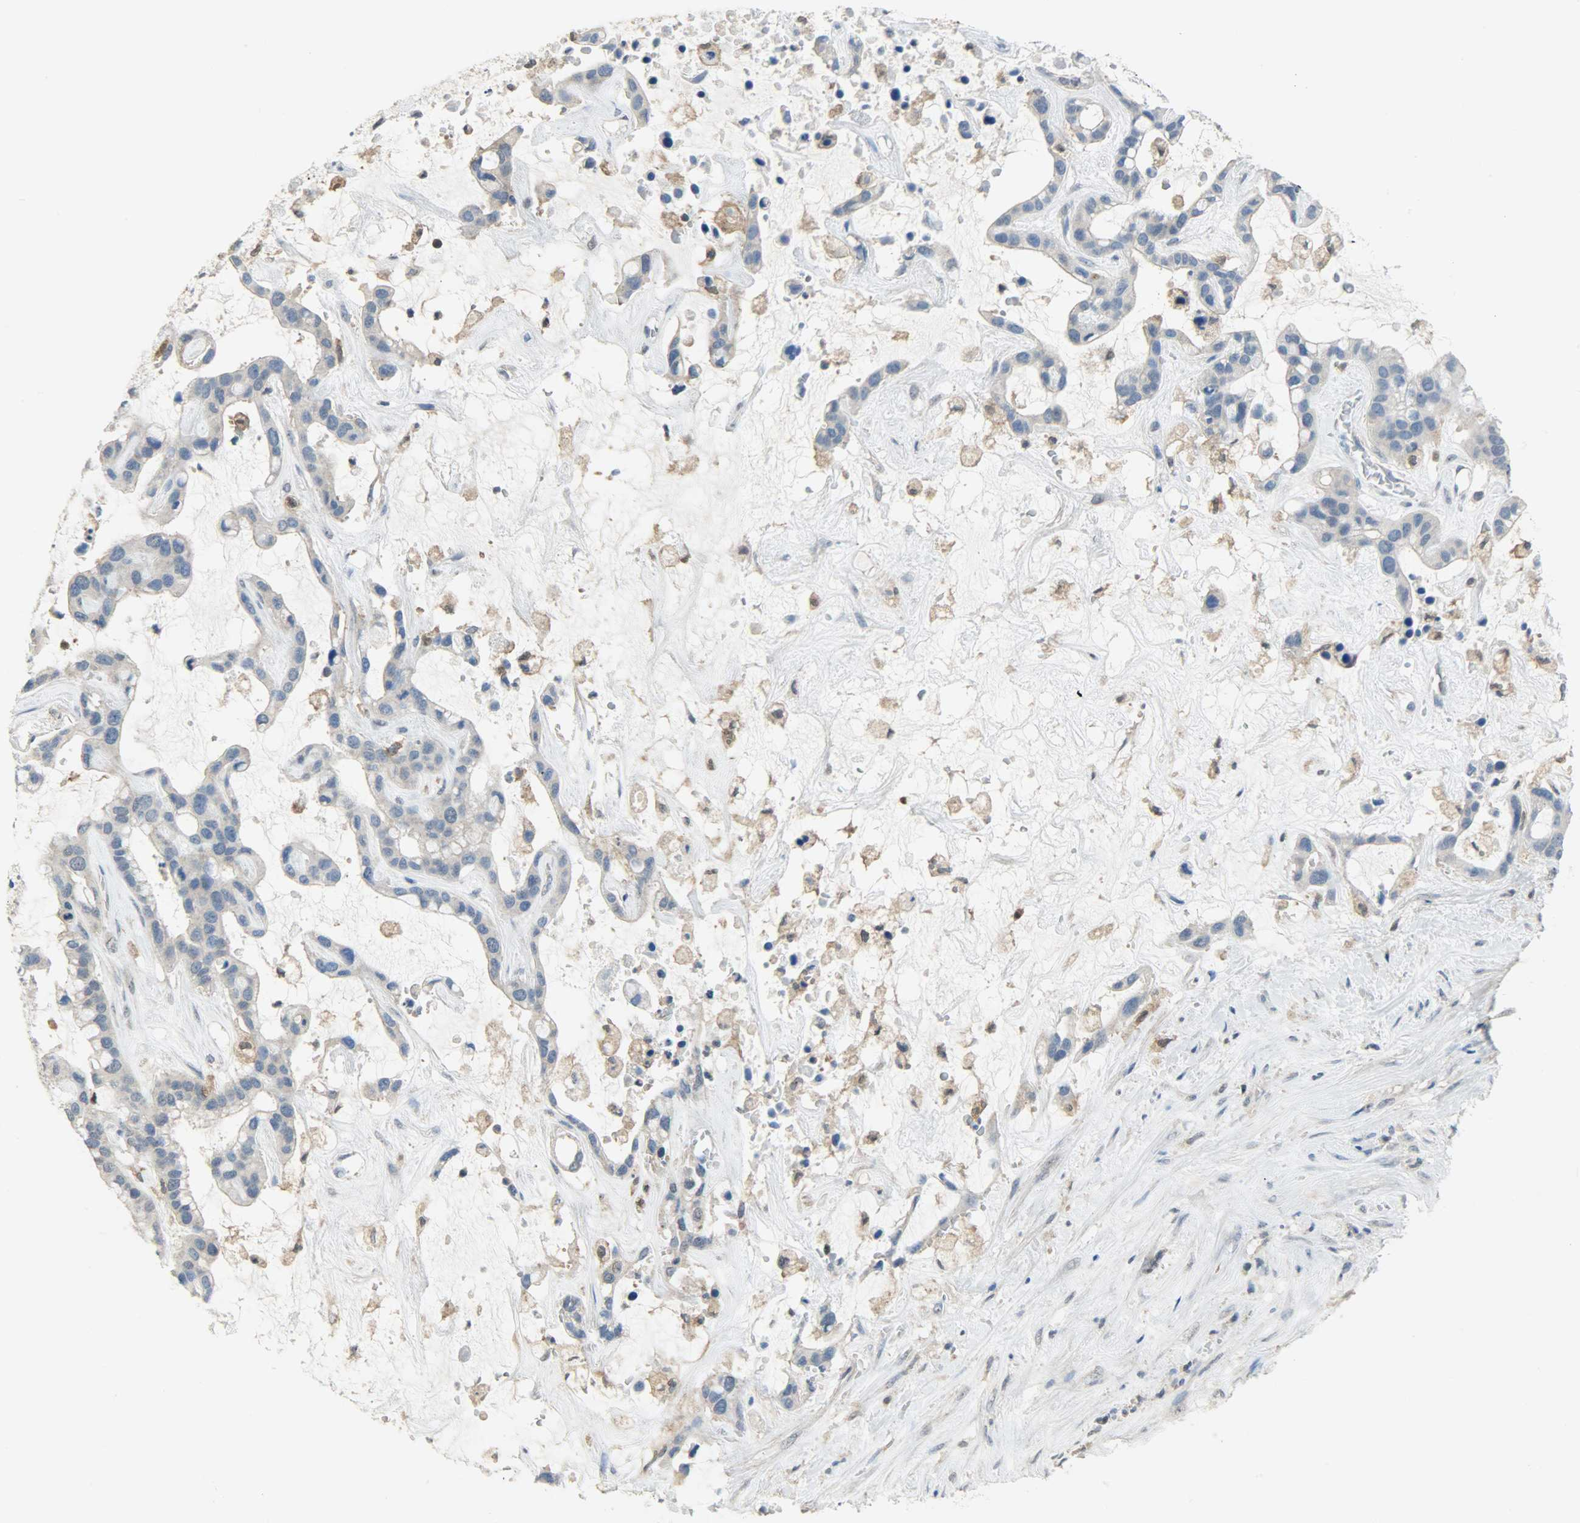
{"staining": {"intensity": "weak", "quantity": "25%-75%", "location": "cytoplasmic/membranous"}, "tissue": "liver cancer", "cell_type": "Tumor cells", "image_type": "cancer", "snomed": [{"axis": "morphology", "description": "Cholangiocarcinoma"}, {"axis": "topography", "description": "Liver"}], "caption": "This histopathology image shows liver cancer stained with IHC to label a protein in brown. The cytoplasmic/membranous of tumor cells show weak positivity for the protein. Nuclei are counter-stained blue.", "gene": "TRIM21", "patient": {"sex": "female", "age": 65}}